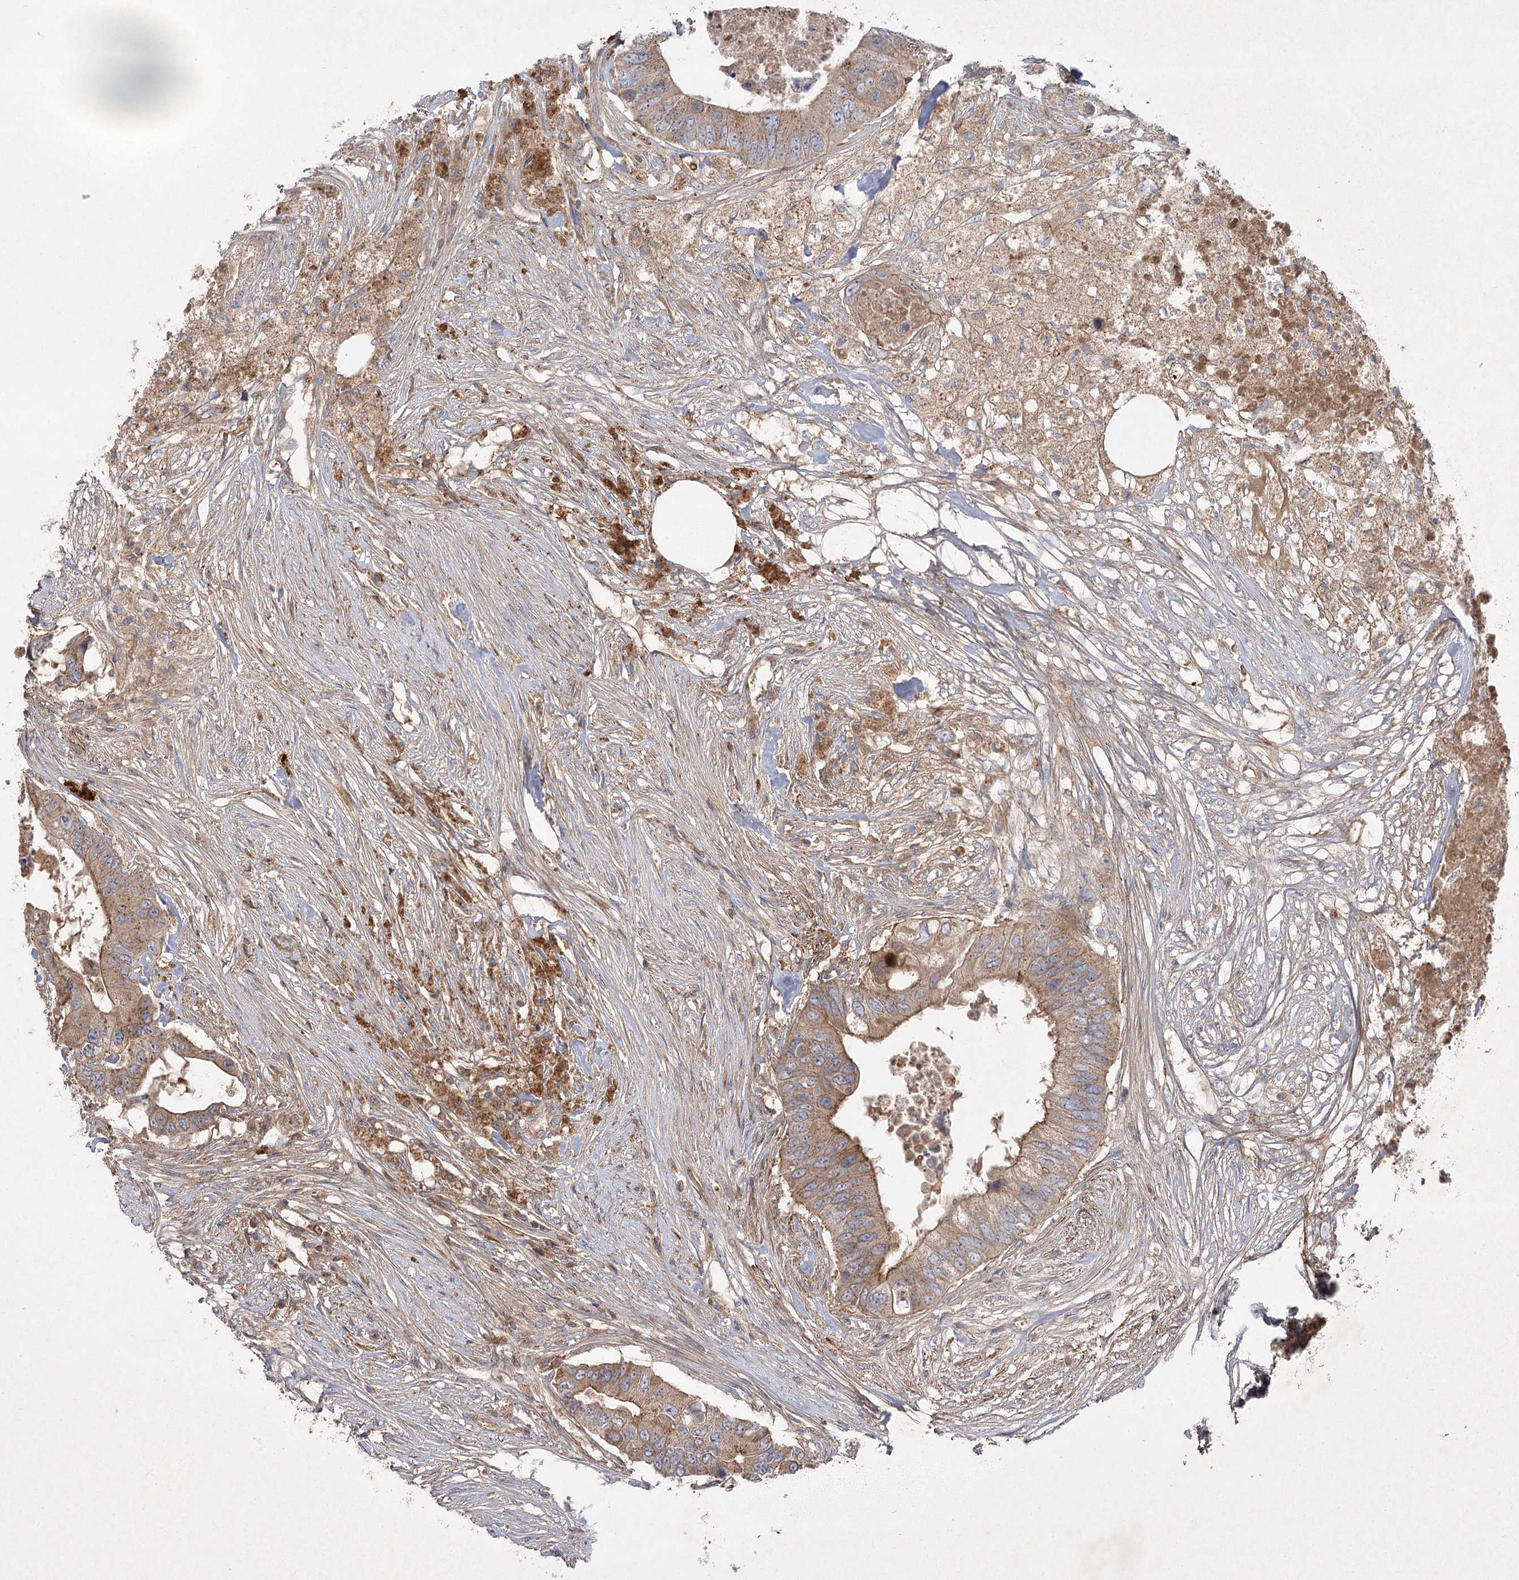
{"staining": {"intensity": "moderate", "quantity": ">75%", "location": "cytoplasmic/membranous"}, "tissue": "colorectal cancer", "cell_type": "Tumor cells", "image_type": "cancer", "snomed": [{"axis": "morphology", "description": "Adenocarcinoma, NOS"}, {"axis": "topography", "description": "Colon"}], "caption": "Adenocarcinoma (colorectal) was stained to show a protein in brown. There is medium levels of moderate cytoplasmic/membranous expression in approximately >75% of tumor cells.", "gene": "KIAA0825", "patient": {"sex": "male", "age": 71}}